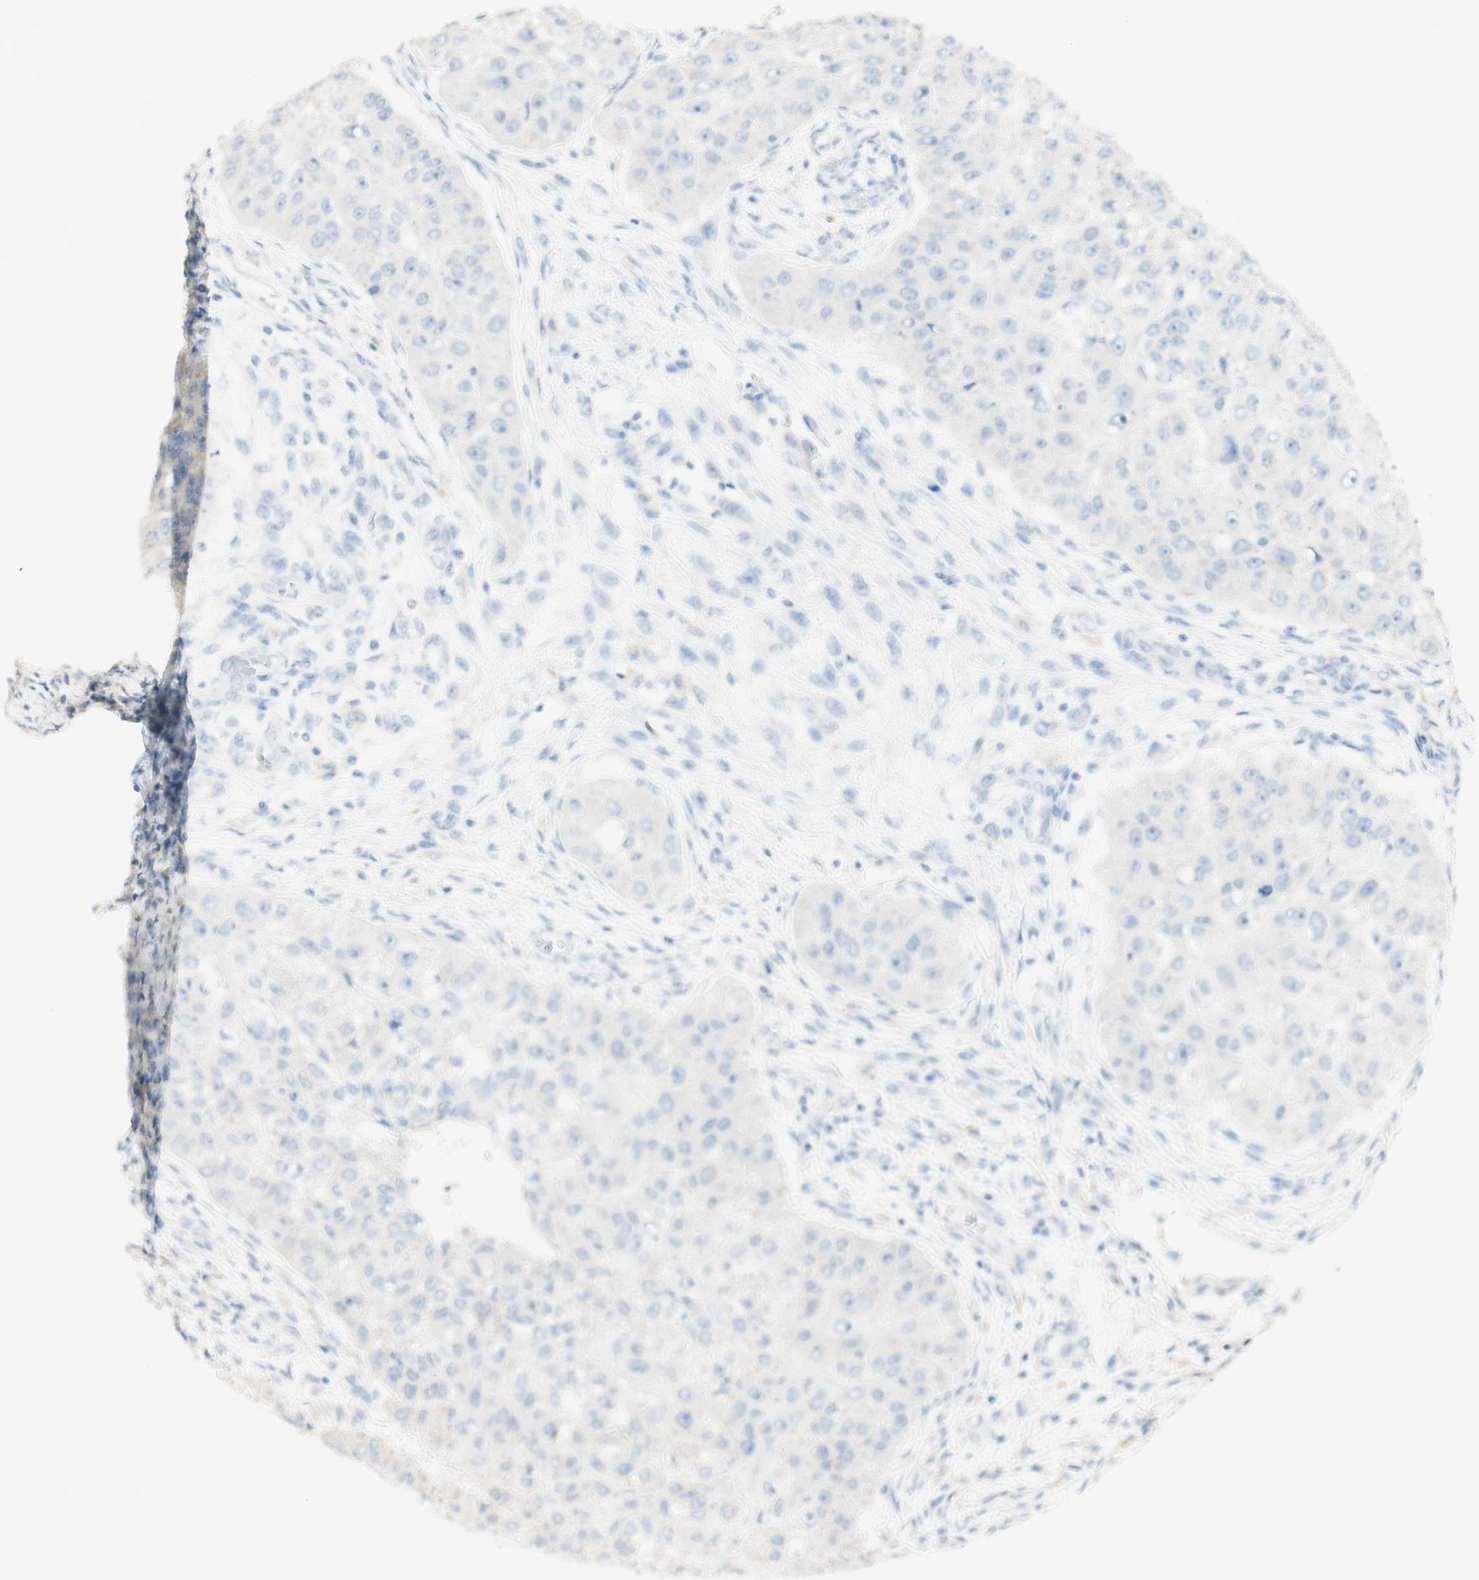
{"staining": {"intensity": "negative", "quantity": "none", "location": "none"}, "tissue": "head and neck cancer", "cell_type": "Tumor cells", "image_type": "cancer", "snomed": [{"axis": "morphology", "description": "Normal tissue, NOS"}, {"axis": "morphology", "description": "Squamous cell carcinoma, NOS"}, {"axis": "topography", "description": "Skeletal muscle"}, {"axis": "topography", "description": "Head-Neck"}], "caption": "Immunohistochemistry of squamous cell carcinoma (head and neck) reveals no expression in tumor cells. (DAB (3,3'-diaminobenzidine) immunohistochemistry visualized using brightfield microscopy, high magnification).", "gene": "ART3", "patient": {"sex": "male", "age": 51}}